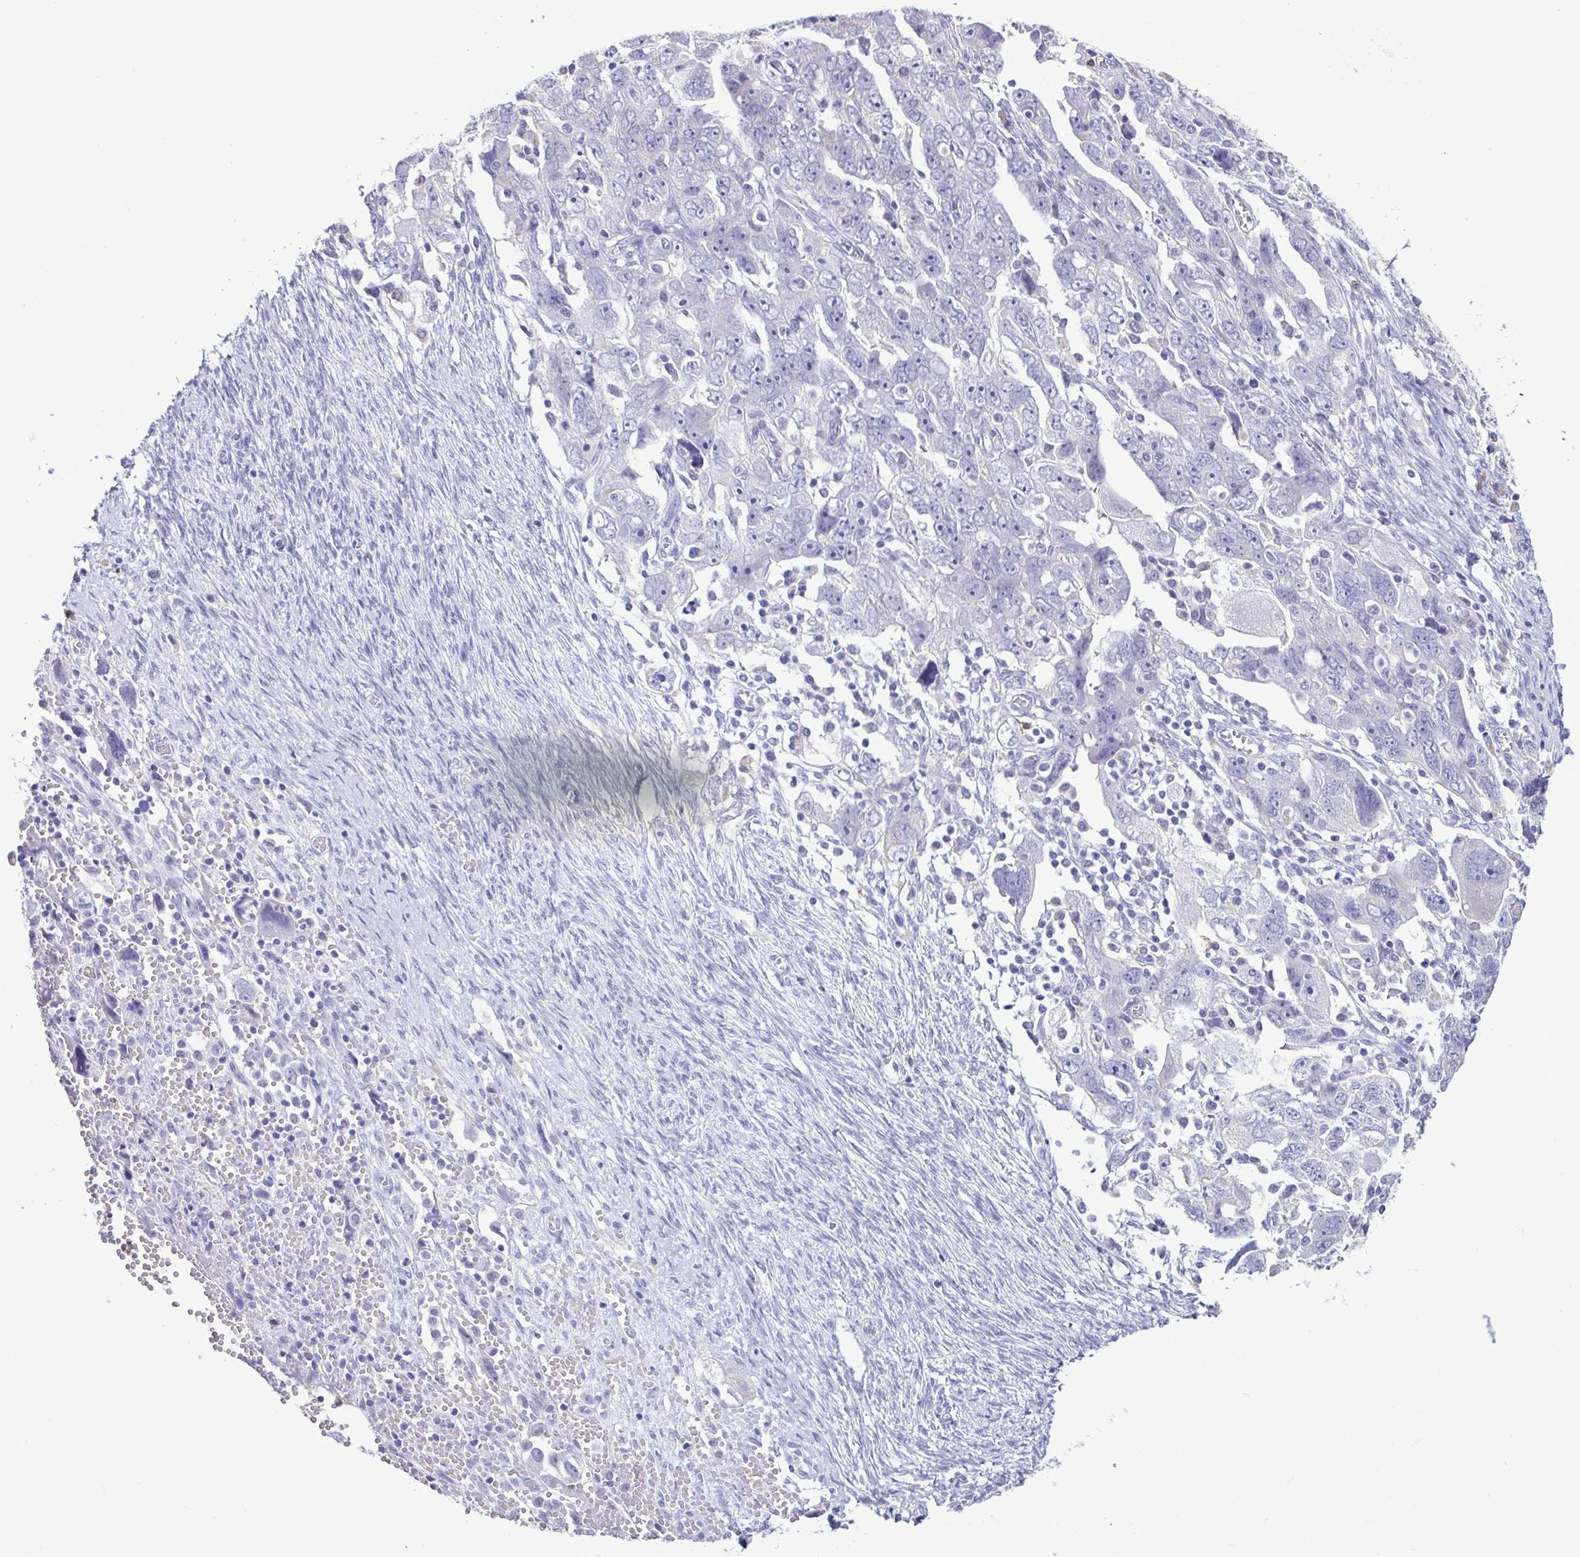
{"staining": {"intensity": "negative", "quantity": "none", "location": "none"}, "tissue": "ovarian cancer", "cell_type": "Tumor cells", "image_type": "cancer", "snomed": [{"axis": "morphology", "description": "Carcinoma, NOS"}, {"axis": "morphology", "description": "Cystadenocarcinoma, serous, NOS"}, {"axis": "topography", "description": "Ovary"}], "caption": "High magnification brightfield microscopy of ovarian cancer (serous cystadenocarcinoma) stained with DAB (3,3'-diaminobenzidine) (brown) and counterstained with hematoxylin (blue): tumor cells show no significant staining.", "gene": "CBY2", "patient": {"sex": "female", "age": 69}}